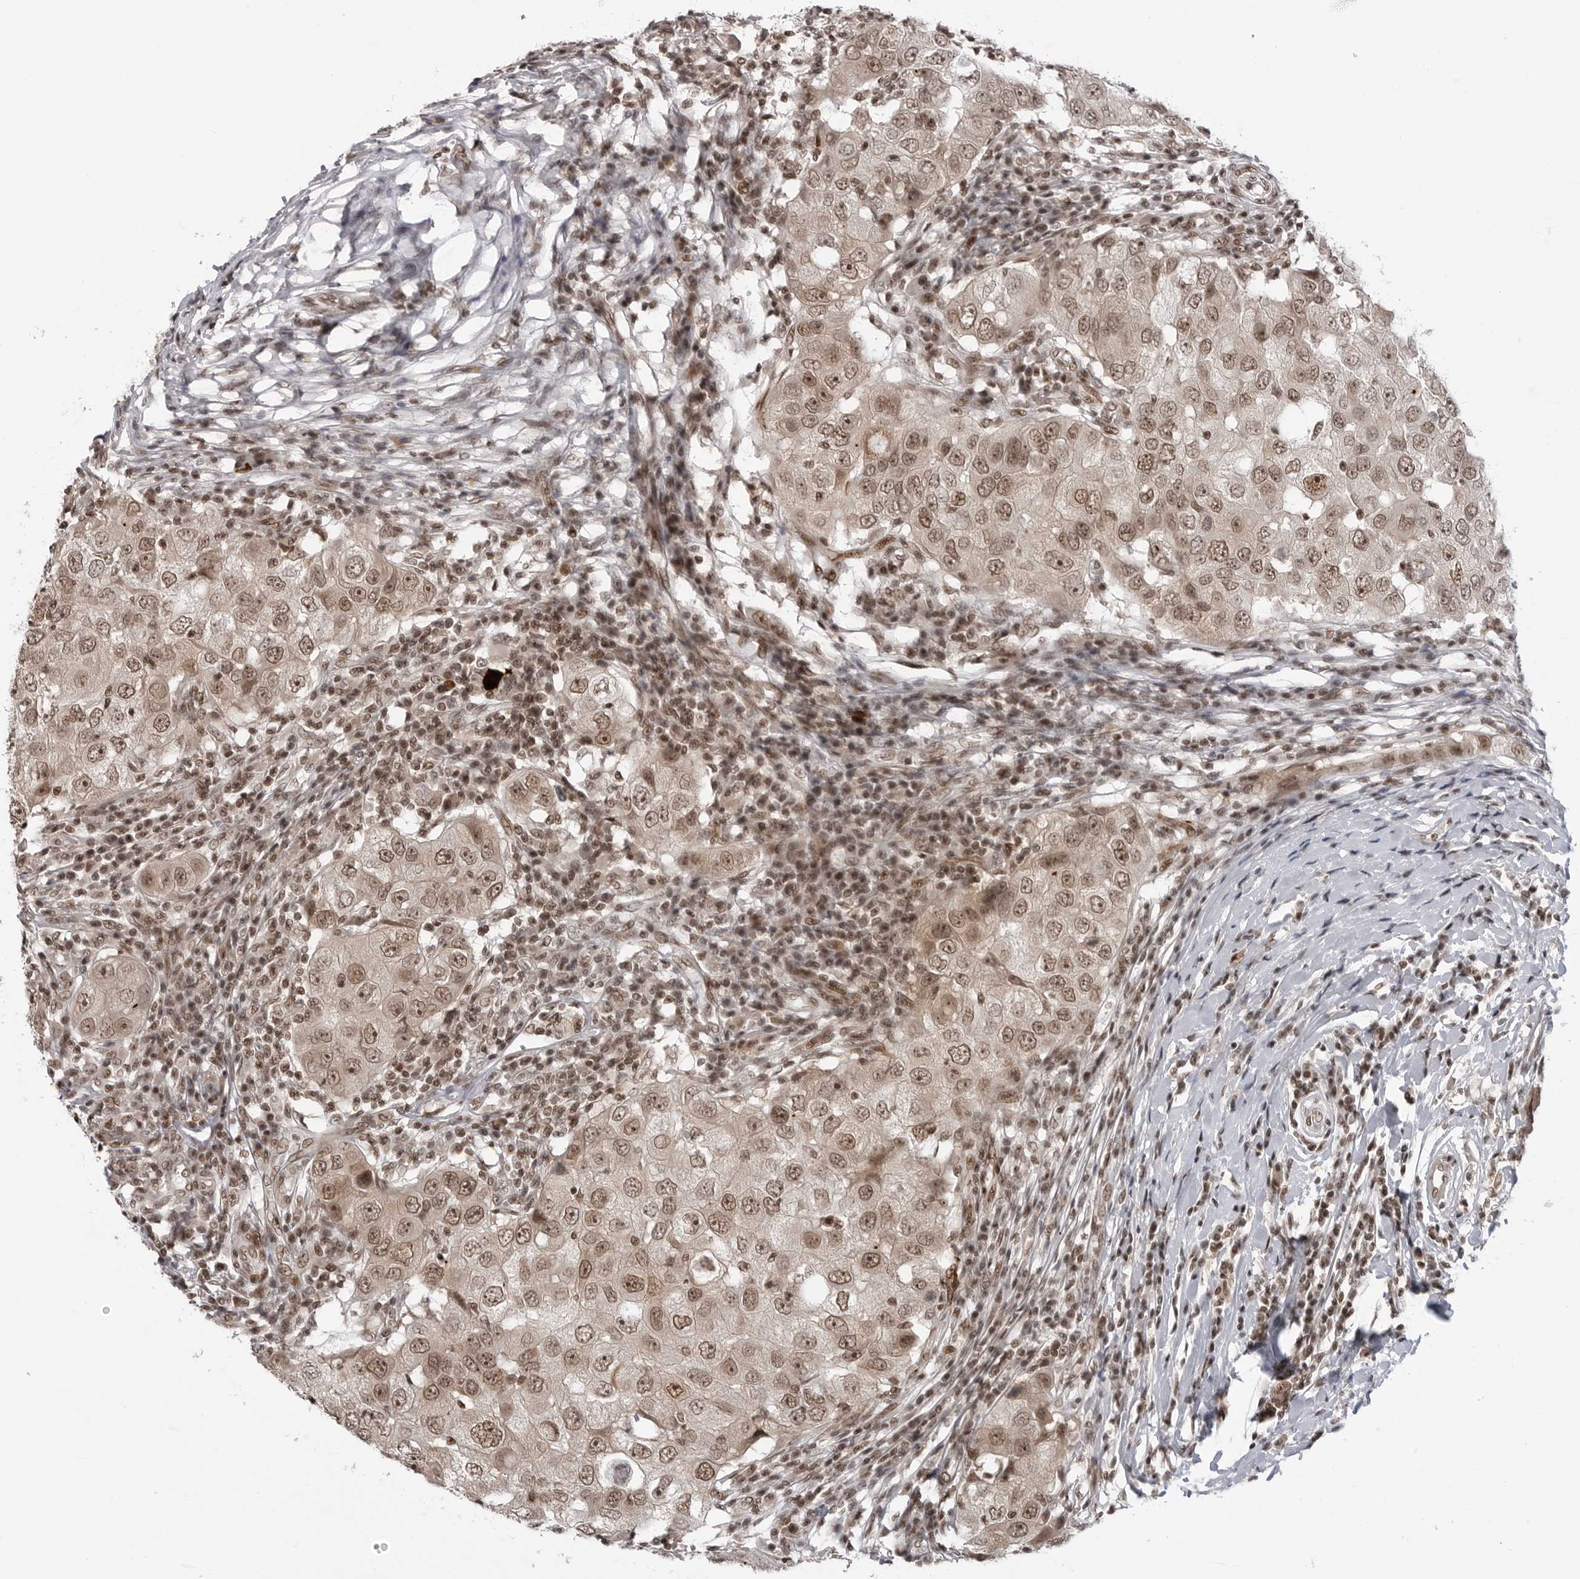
{"staining": {"intensity": "moderate", "quantity": ">75%", "location": "cytoplasmic/membranous,nuclear"}, "tissue": "breast cancer", "cell_type": "Tumor cells", "image_type": "cancer", "snomed": [{"axis": "morphology", "description": "Duct carcinoma"}, {"axis": "topography", "description": "Breast"}], "caption": "Immunohistochemical staining of invasive ductal carcinoma (breast) exhibits medium levels of moderate cytoplasmic/membranous and nuclear staining in approximately >75% of tumor cells.", "gene": "TRIM66", "patient": {"sex": "female", "age": 27}}